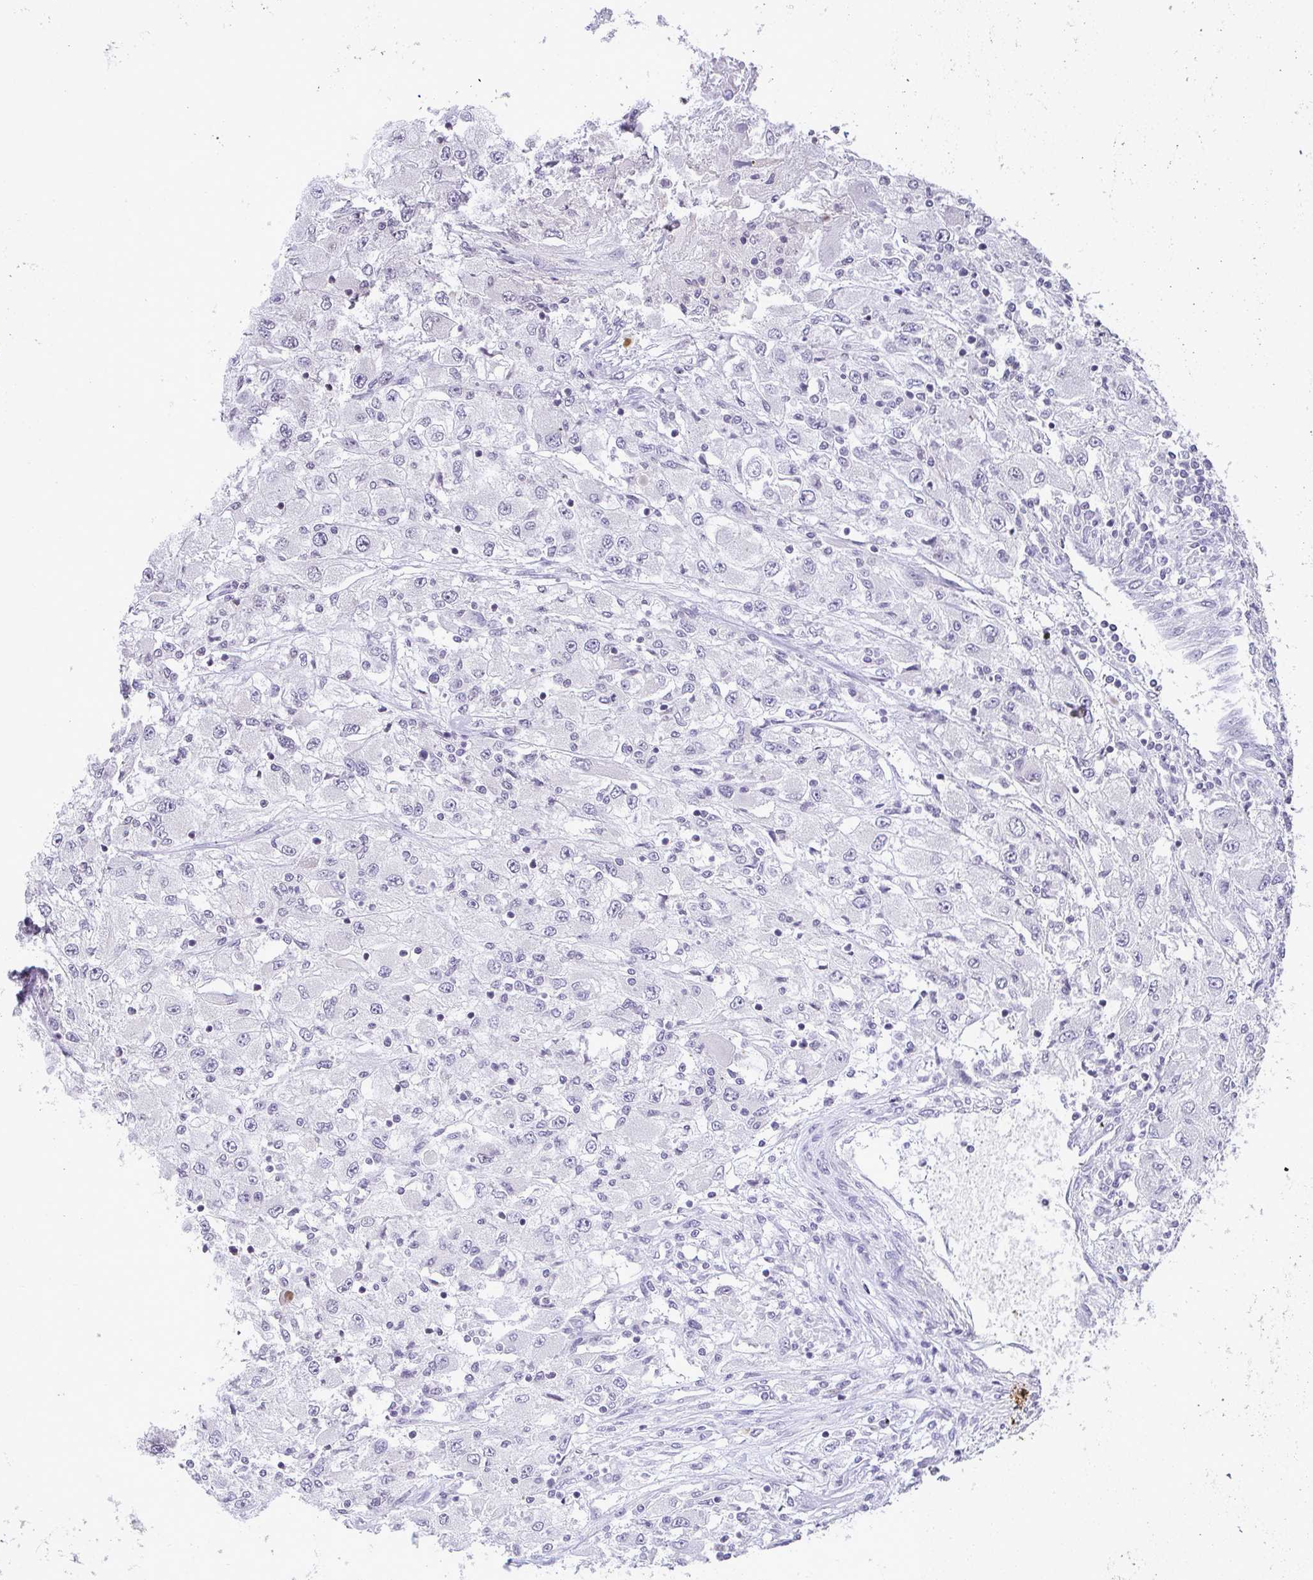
{"staining": {"intensity": "negative", "quantity": "none", "location": "none"}, "tissue": "renal cancer", "cell_type": "Tumor cells", "image_type": "cancer", "snomed": [{"axis": "morphology", "description": "Adenocarcinoma, NOS"}, {"axis": "topography", "description": "Kidney"}], "caption": "Immunohistochemical staining of human renal adenocarcinoma displays no significant staining in tumor cells.", "gene": "CACNA1S", "patient": {"sex": "female", "age": 67}}